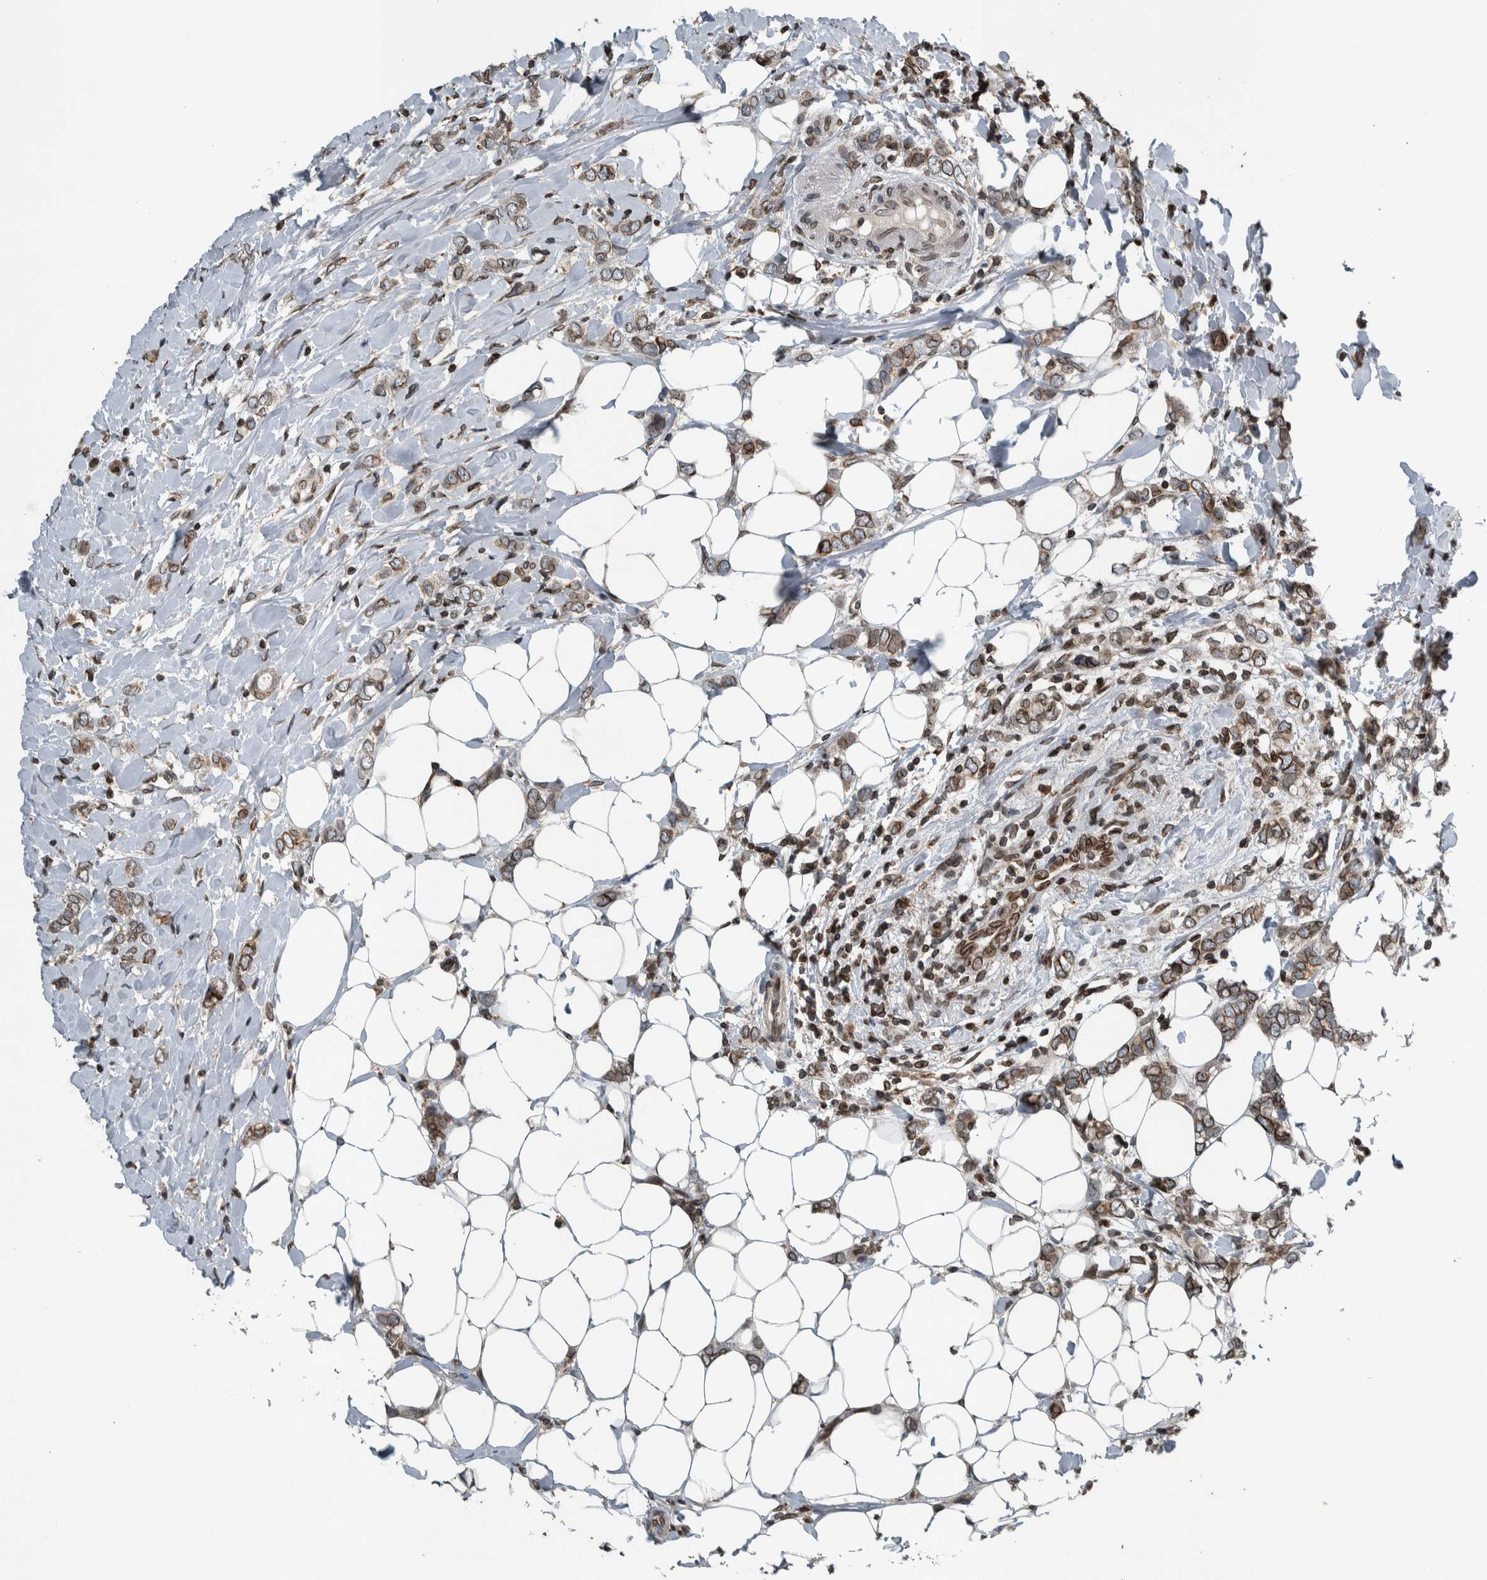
{"staining": {"intensity": "moderate", "quantity": "25%-75%", "location": "cytoplasmic/membranous,nuclear"}, "tissue": "breast cancer", "cell_type": "Tumor cells", "image_type": "cancer", "snomed": [{"axis": "morphology", "description": "Normal tissue, NOS"}, {"axis": "morphology", "description": "Lobular carcinoma"}, {"axis": "topography", "description": "Breast"}], "caption": "Immunohistochemistry (IHC) image of neoplastic tissue: human breast cancer (lobular carcinoma) stained using immunohistochemistry demonstrates medium levels of moderate protein expression localized specifically in the cytoplasmic/membranous and nuclear of tumor cells, appearing as a cytoplasmic/membranous and nuclear brown color.", "gene": "FAM135B", "patient": {"sex": "female", "age": 47}}